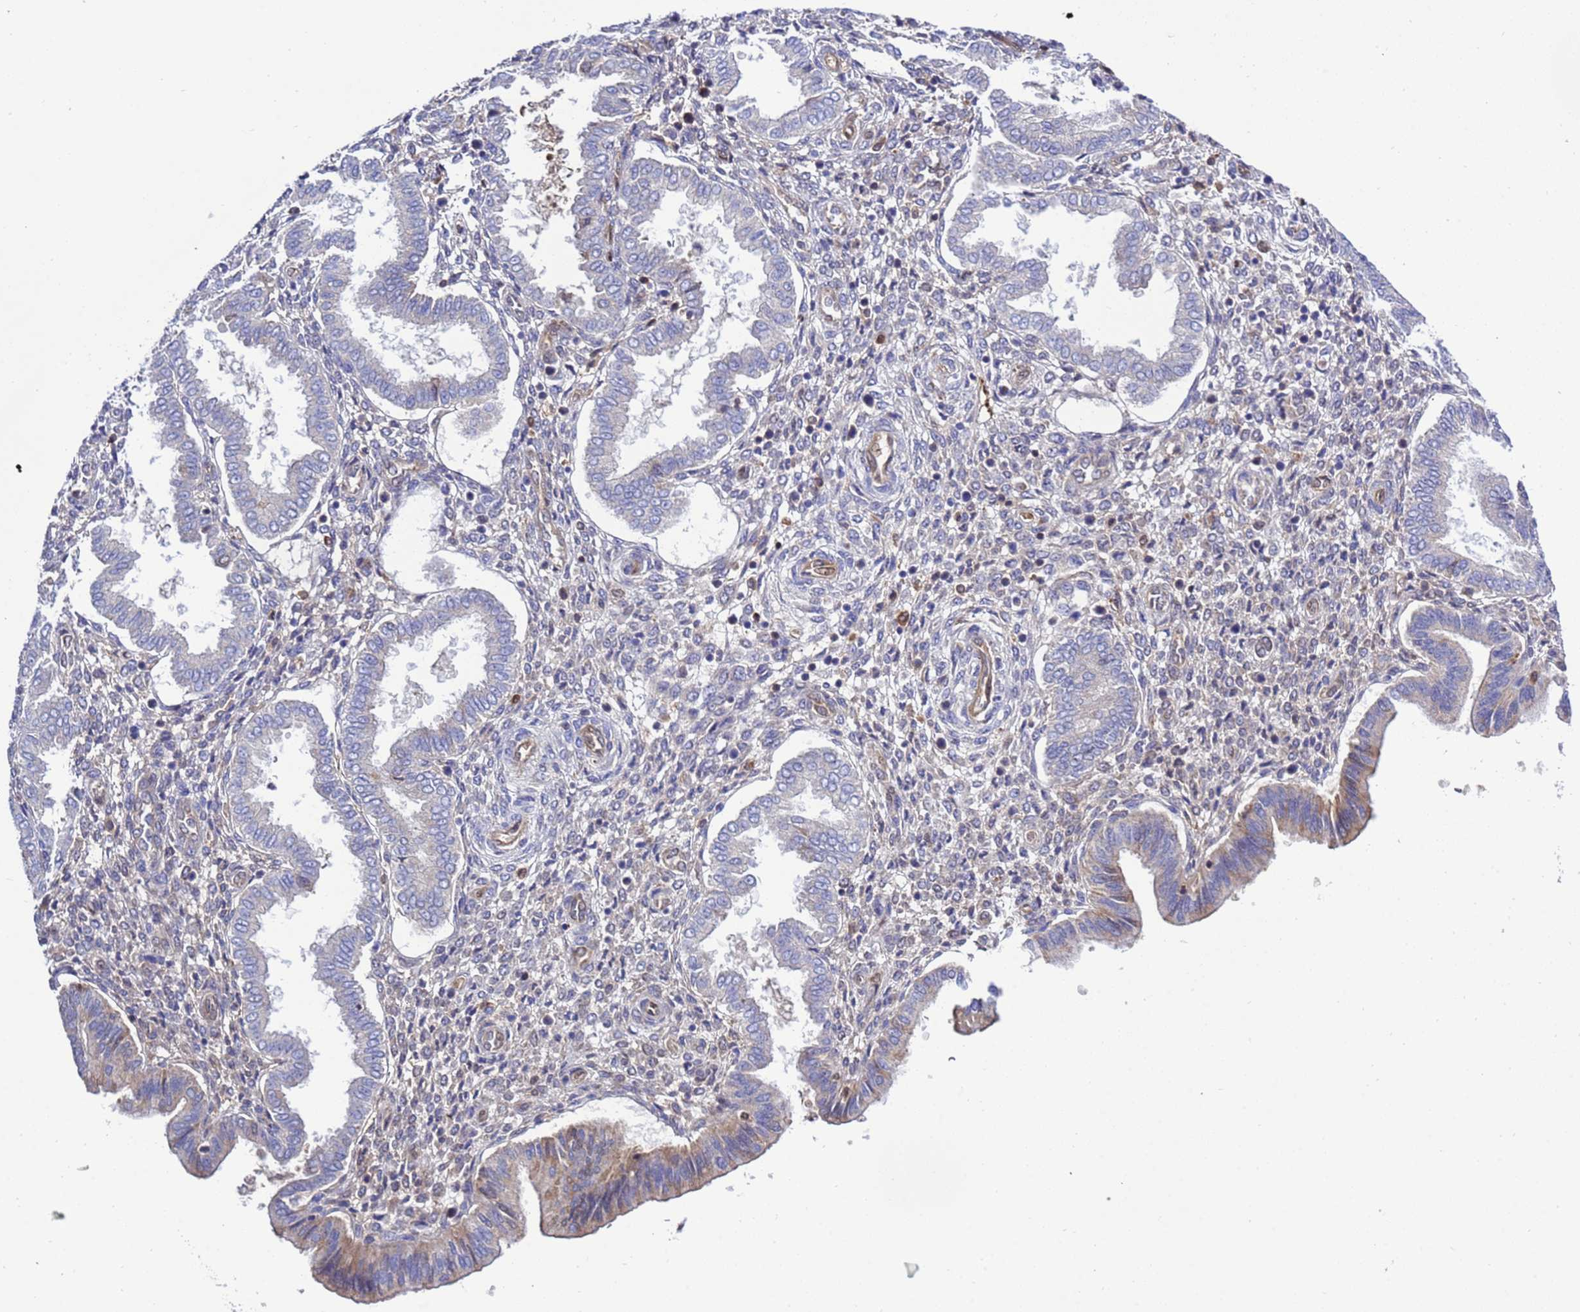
{"staining": {"intensity": "negative", "quantity": "none", "location": "none"}, "tissue": "endometrium", "cell_type": "Cells in endometrial stroma", "image_type": "normal", "snomed": [{"axis": "morphology", "description": "Normal tissue, NOS"}, {"axis": "topography", "description": "Endometrium"}], "caption": "Immunohistochemistry histopathology image of normal endometrium: human endometrium stained with DAB (3,3'-diaminobenzidine) exhibits no significant protein positivity in cells in endometrial stroma.", "gene": "FOXRED1", "patient": {"sex": "female", "age": 24}}